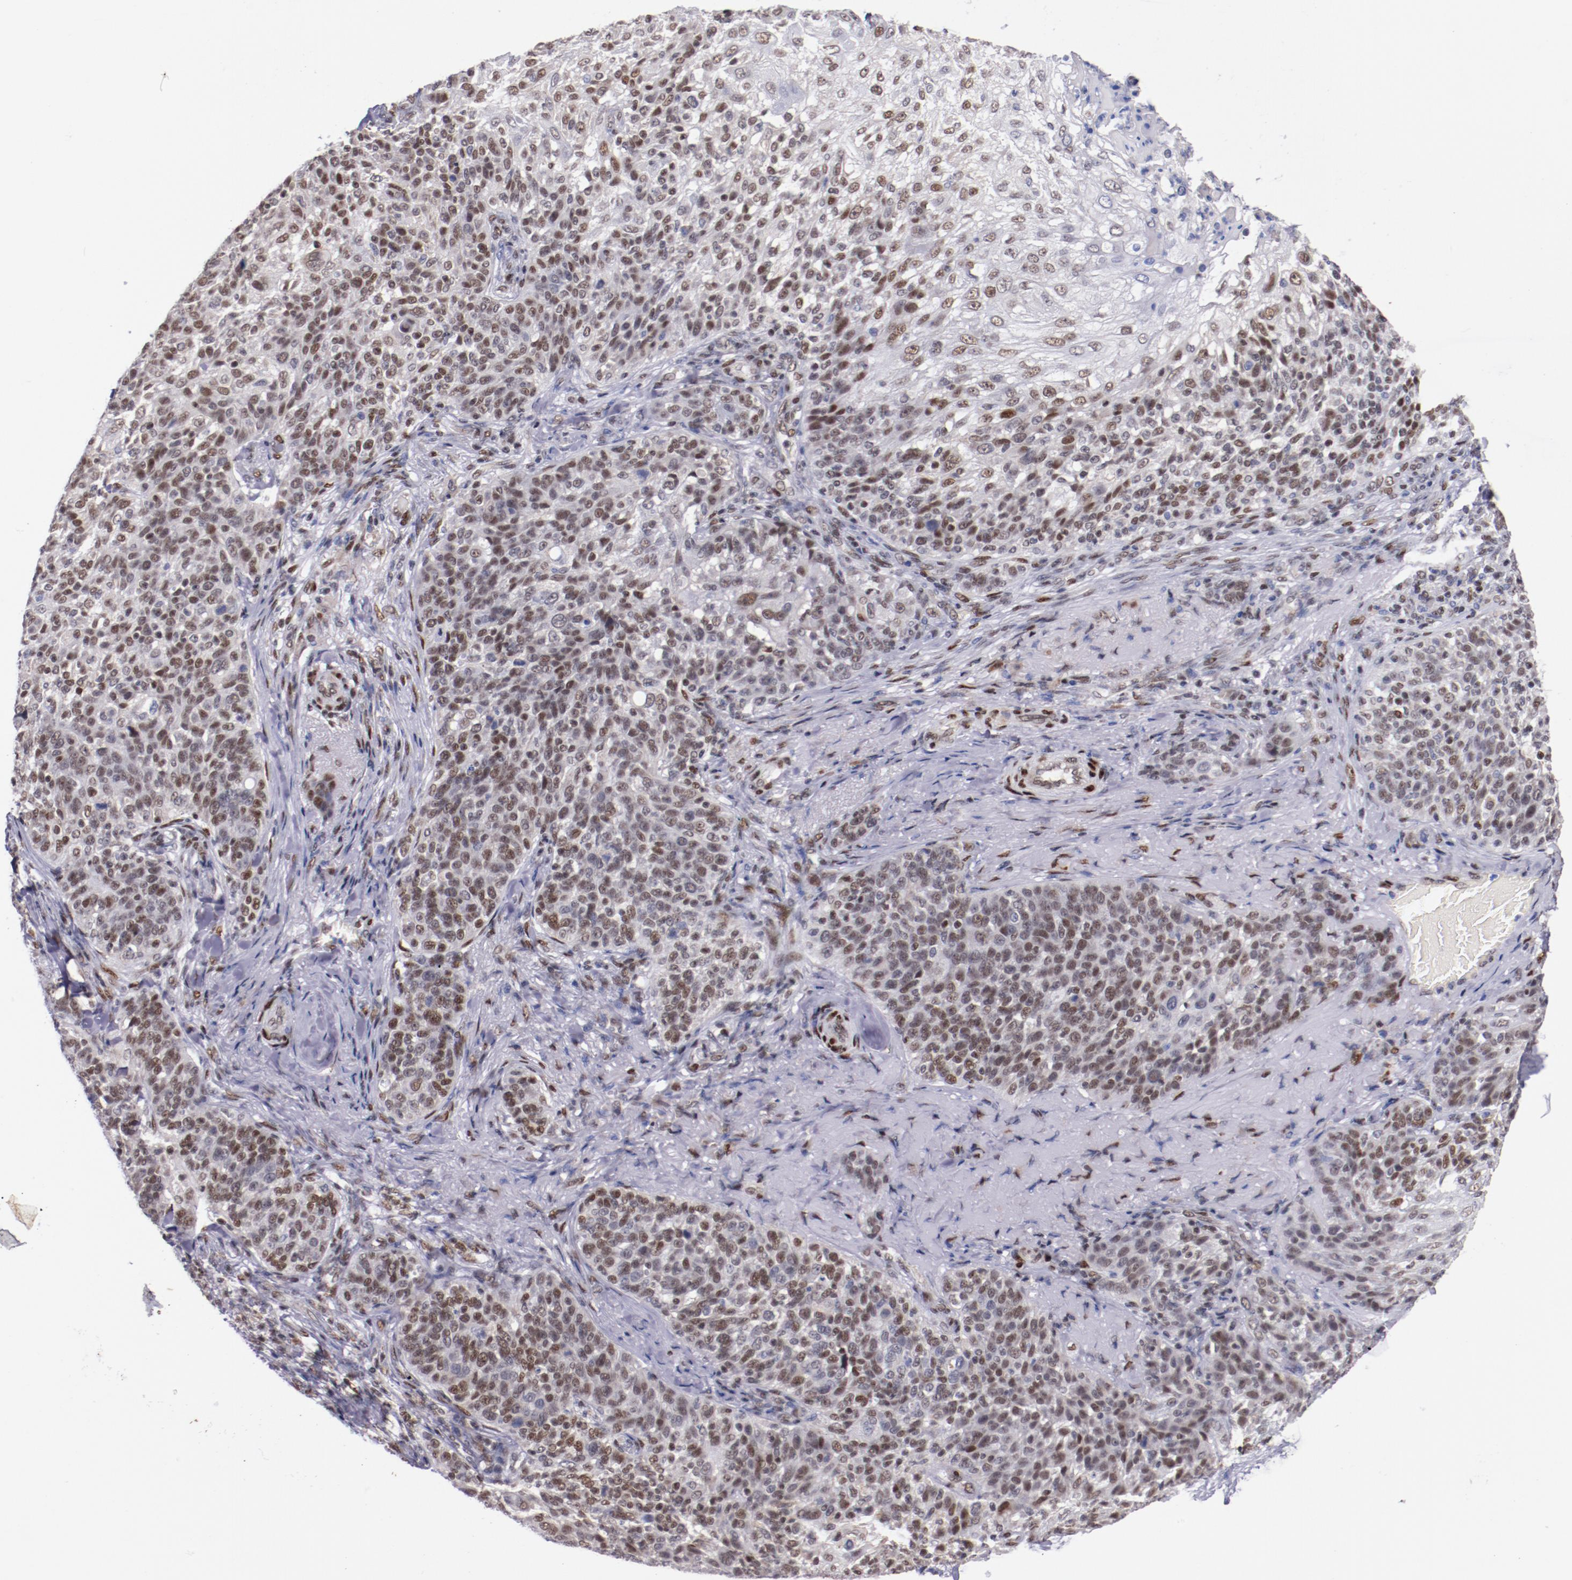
{"staining": {"intensity": "weak", "quantity": "25%-75%", "location": "nuclear"}, "tissue": "skin cancer", "cell_type": "Tumor cells", "image_type": "cancer", "snomed": [{"axis": "morphology", "description": "Normal tissue, NOS"}, {"axis": "morphology", "description": "Squamous cell carcinoma, NOS"}, {"axis": "topography", "description": "Skin"}], "caption": "This is a histology image of immunohistochemistry staining of skin squamous cell carcinoma, which shows weak expression in the nuclear of tumor cells.", "gene": "SRF", "patient": {"sex": "female", "age": 83}}